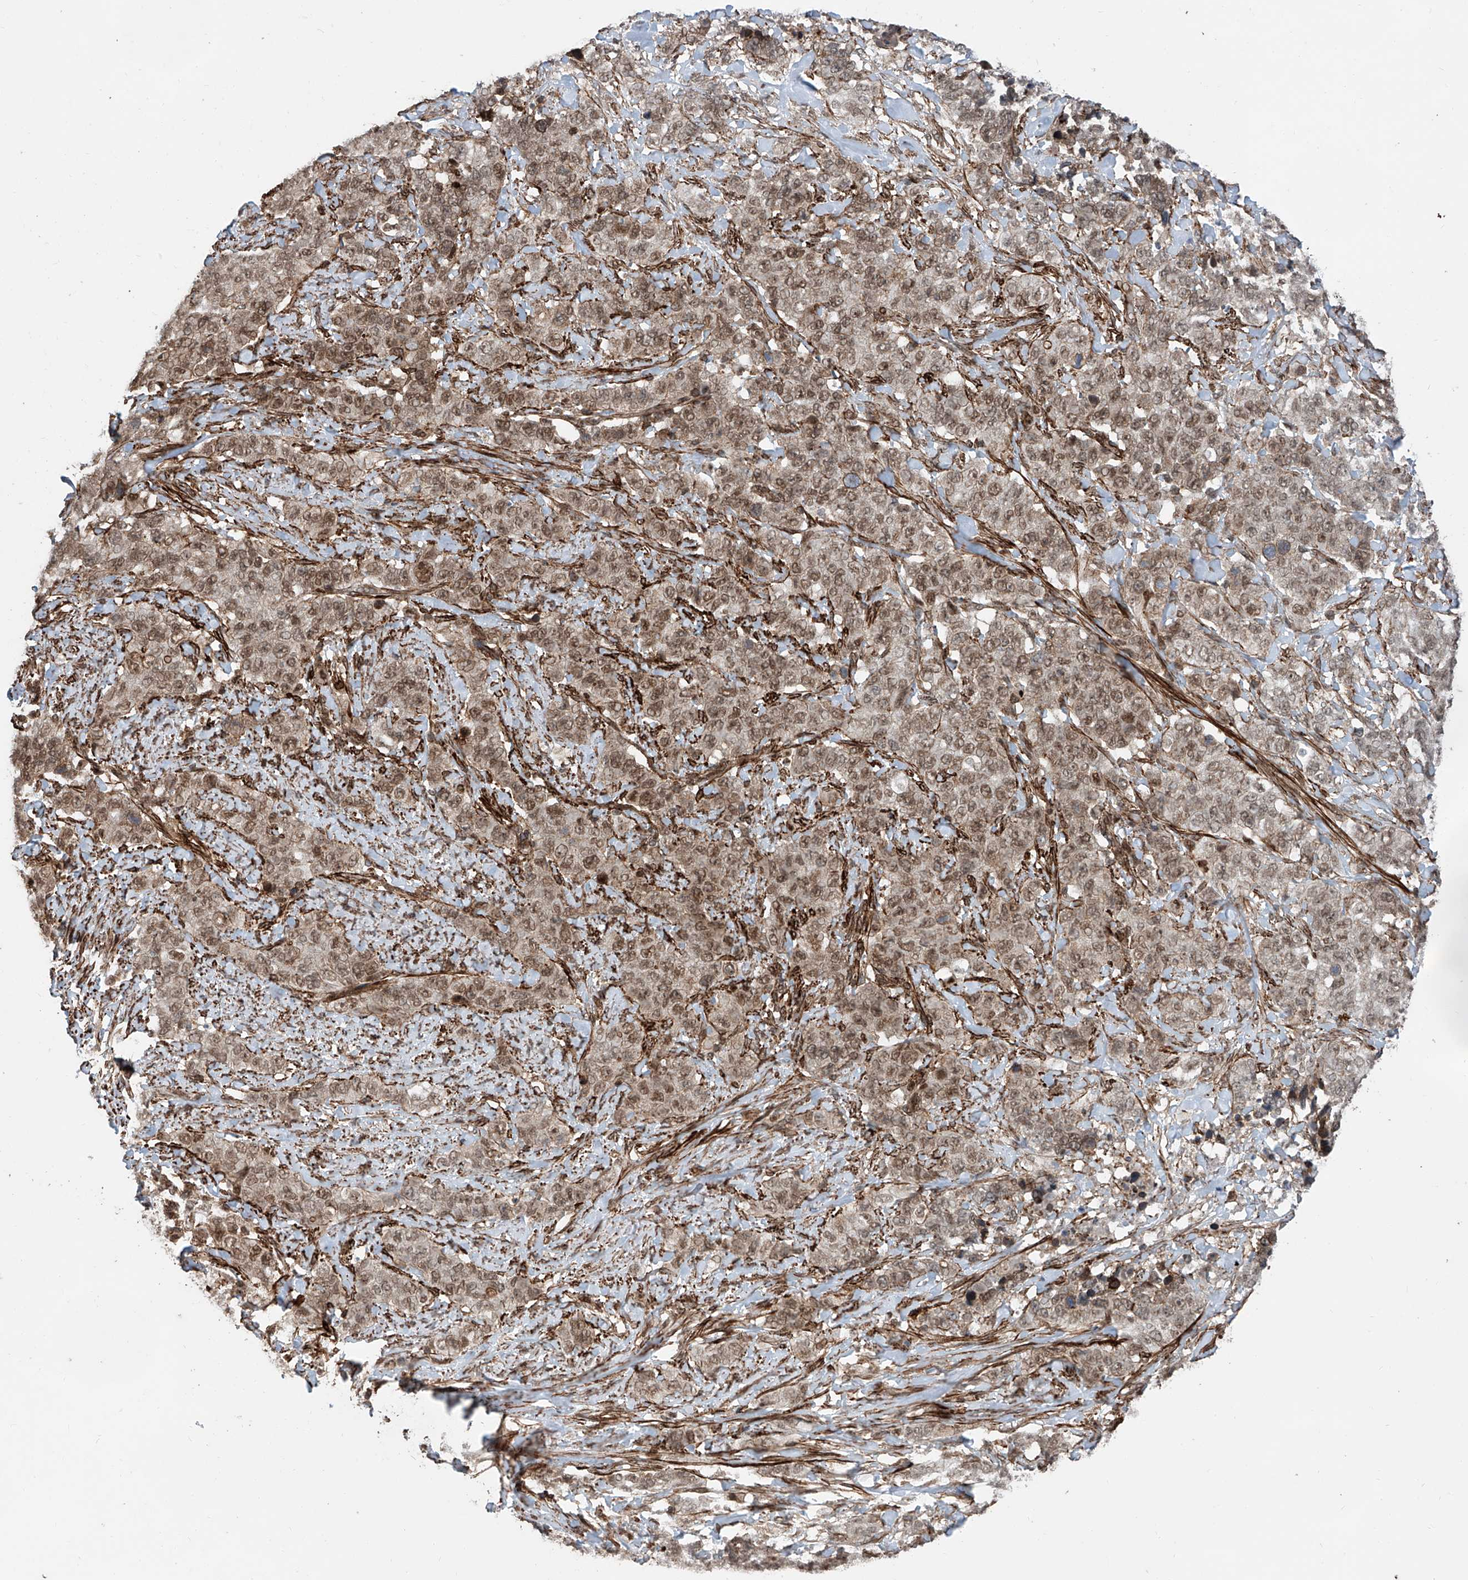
{"staining": {"intensity": "moderate", "quantity": ">75%", "location": "nuclear"}, "tissue": "stomach cancer", "cell_type": "Tumor cells", "image_type": "cancer", "snomed": [{"axis": "morphology", "description": "Adenocarcinoma, NOS"}, {"axis": "topography", "description": "Stomach"}], "caption": "Moderate nuclear protein expression is appreciated in about >75% of tumor cells in adenocarcinoma (stomach).", "gene": "SDE2", "patient": {"sex": "male", "age": 48}}